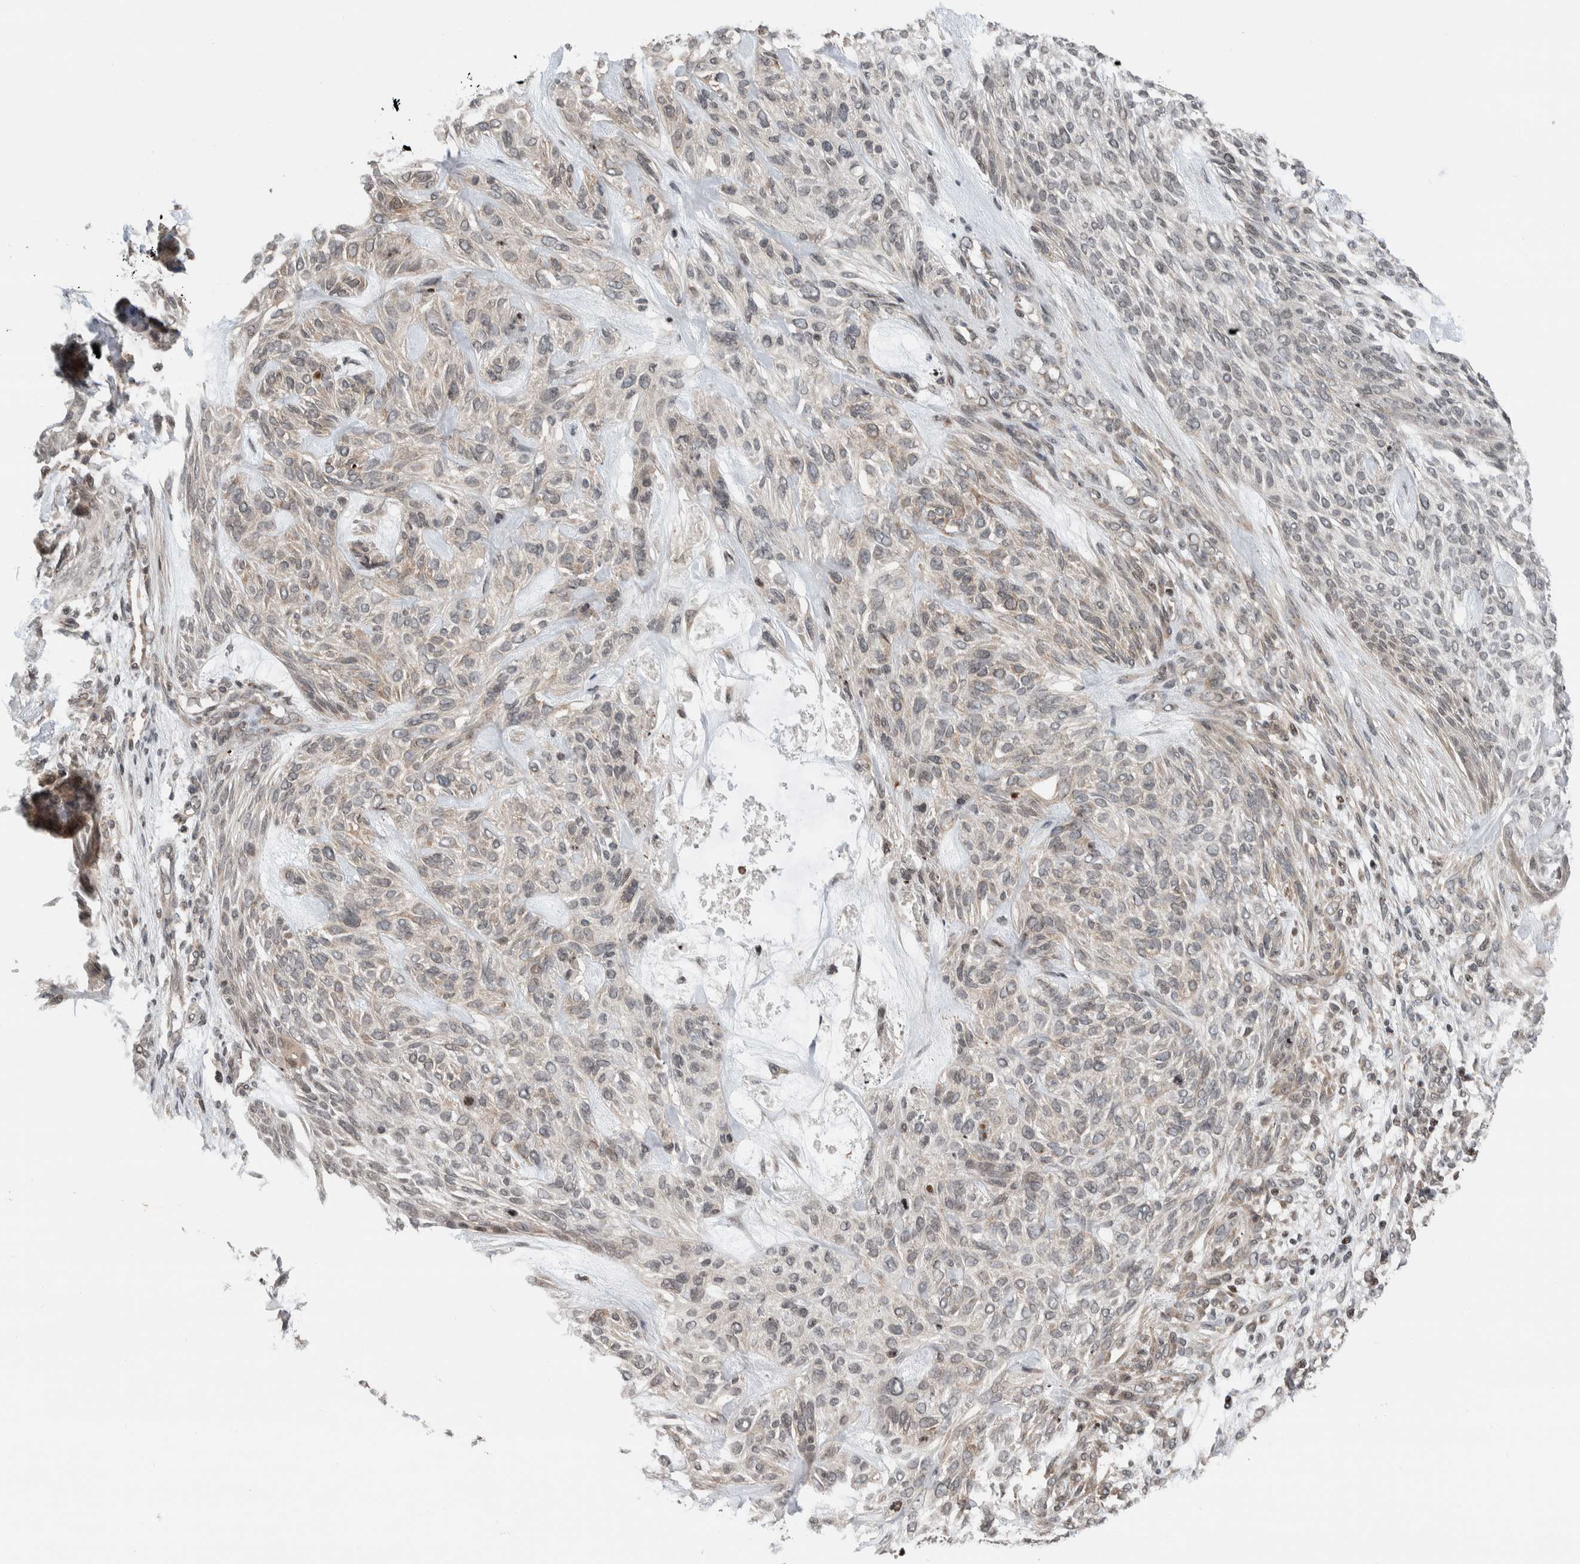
{"staining": {"intensity": "weak", "quantity": "<25%", "location": "cytoplasmic/membranous"}, "tissue": "skin cancer", "cell_type": "Tumor cells", "image_type": "cancer", "snomed": [{"axis": "morphology", "description": "Basal cell carcinoma"}, {"axis": "topography", "description": "Skin"}], "caption": "Immunohistochemistry micrograph of neoplastic tissue: human skin cancer stained with DAB displays no significant protein positivity in tumor cells.", "gene": "NPLOC4", "patient": {"sex": "male", "age": 55}}